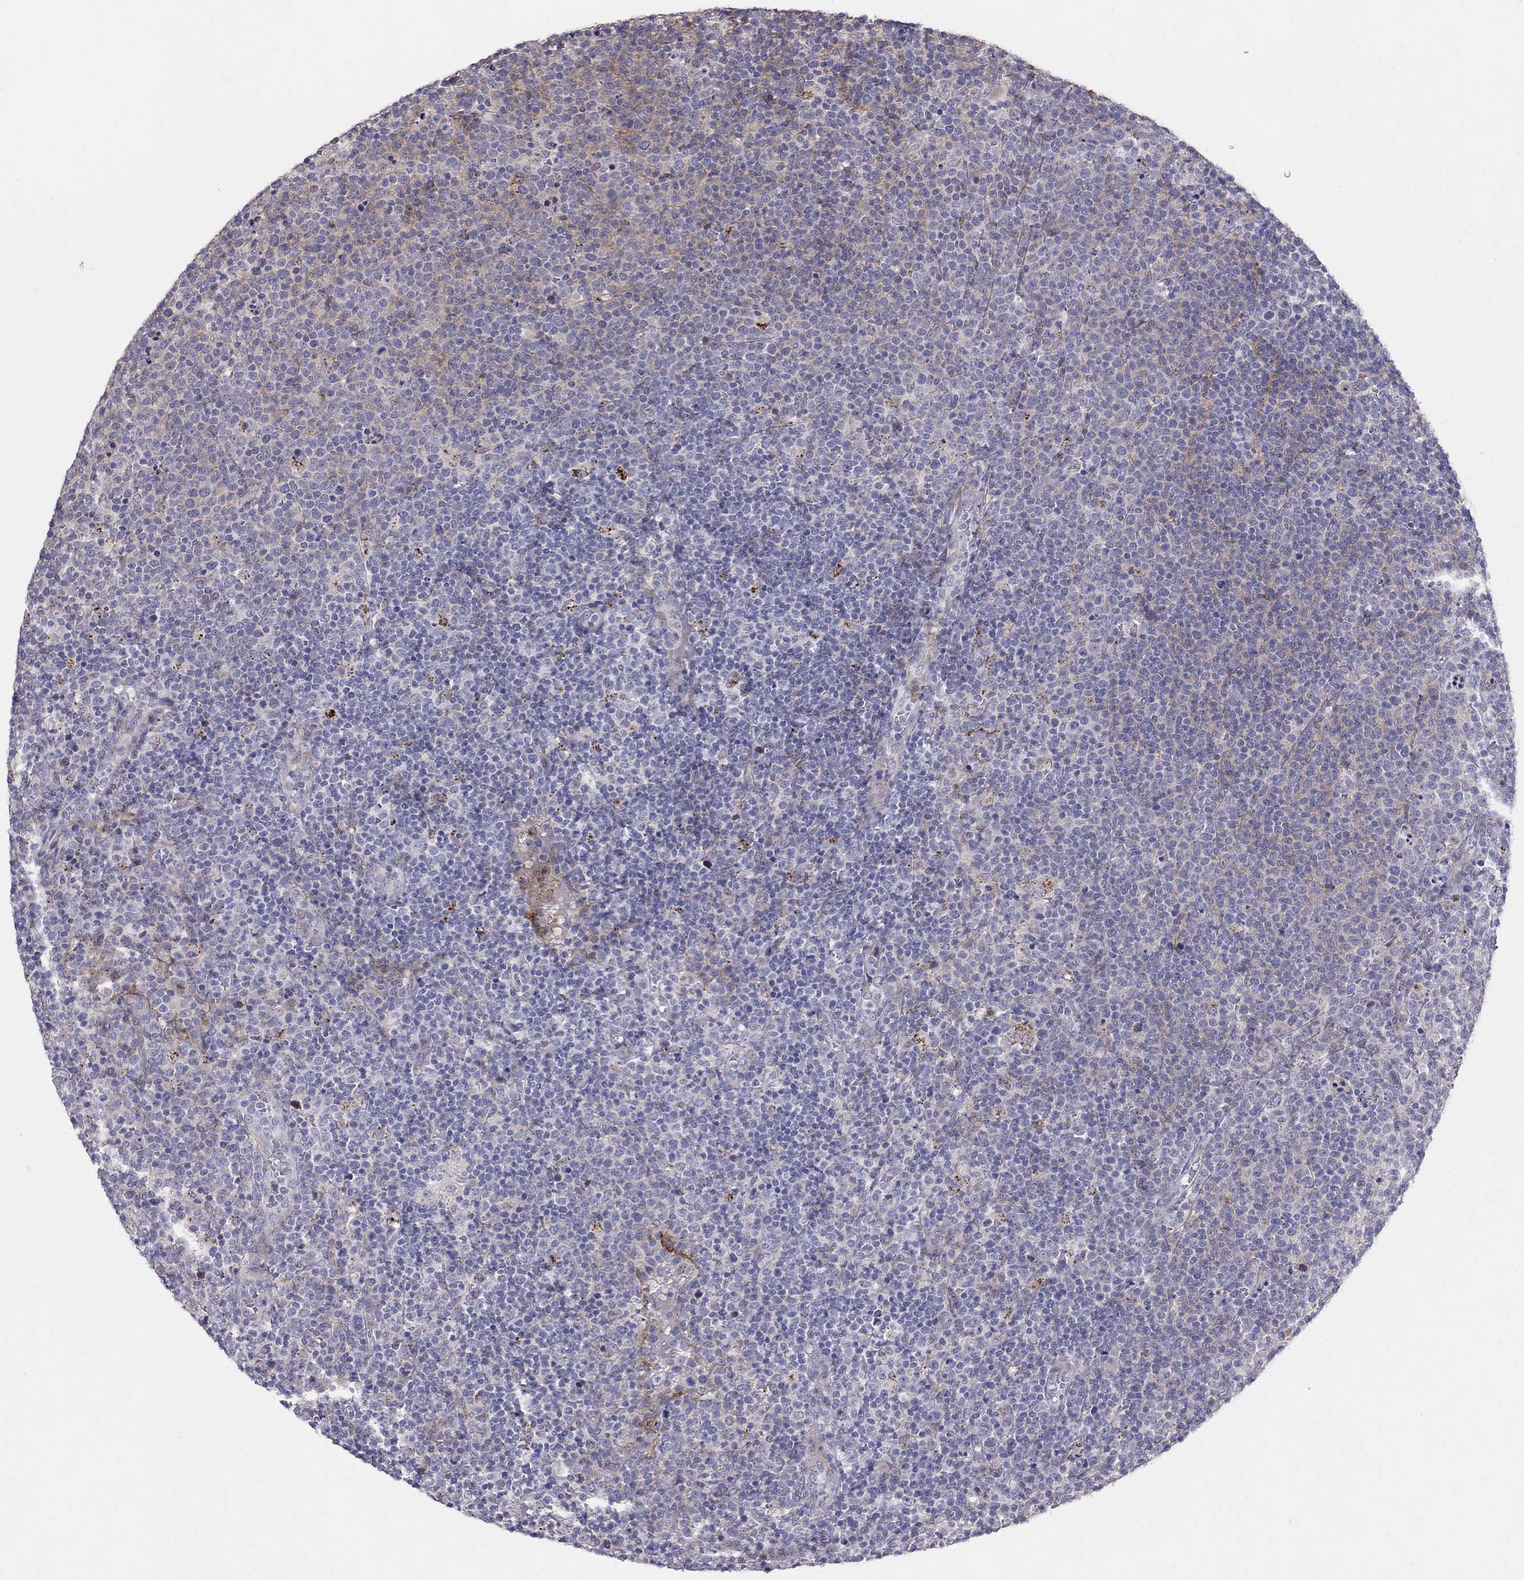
{"staining": {"intensity": "weak", "quantity": "<25%", "location": "cytoplasmic/membranous"}, "tissue": "lymphoma", "cell_type": "Tumor cells", "image_type": "cancer", "snomed": [{"axis": "morphology", "description": "Malignant lymphoma, non-Hodgkin's type, High grade"}, {"axis": "topography", "description": "Lymph node"}], "caption": "Micrograph shows no protein positivity in tumor cells of high-grade malignant lymphoma, non-Hodgkin's type tissue.", "gene": "MAGEB4", "patient": {"sex": "male", "age": 61}}